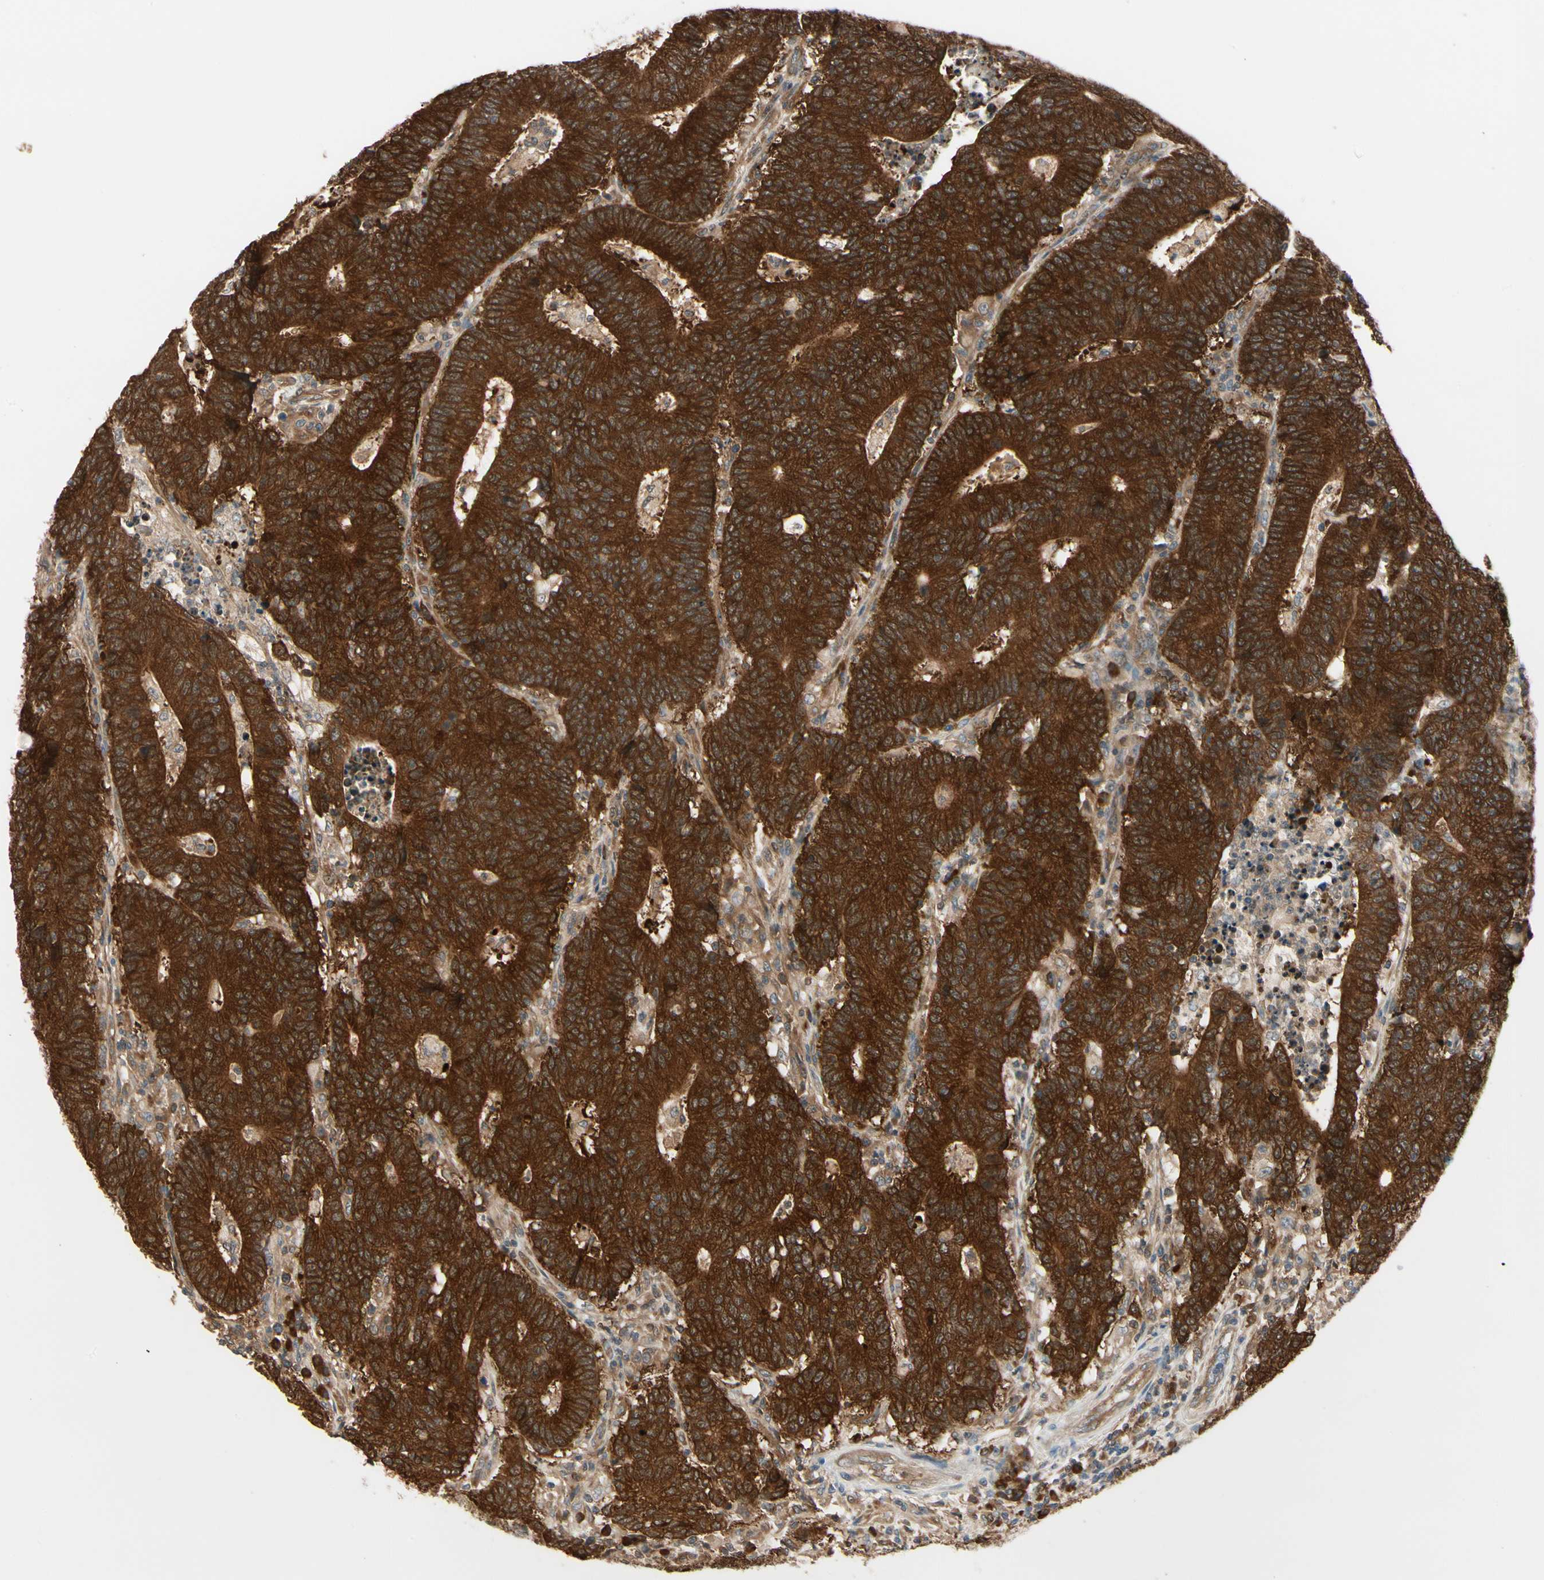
{"staining": {"intensity": "strong", "quantity": ">75%", "location": "cytoplasmic/membranous"}, "tissue": "colorectal cancer", "cell_type": "Tumor cells", "image_type": "cancer", "snomed": [{"axis": "morphology", "description": "Normal tissue, NOS"}, {"axis": "morphology", "description": "Adenocarcinoma, NOS"}, {"axis": "topography", "description": "Colon"}], "caption": "Immunohistochemical staining of adenocarcinoma (colorectal) displays strong cytoplasmic/membranous protein staining in approximately >75% of tumor cells. (IHC, brightfield microscopy, high magnification).", "gene": "NME1-NME2", "patient": {"sex": "female", "age": 75}}